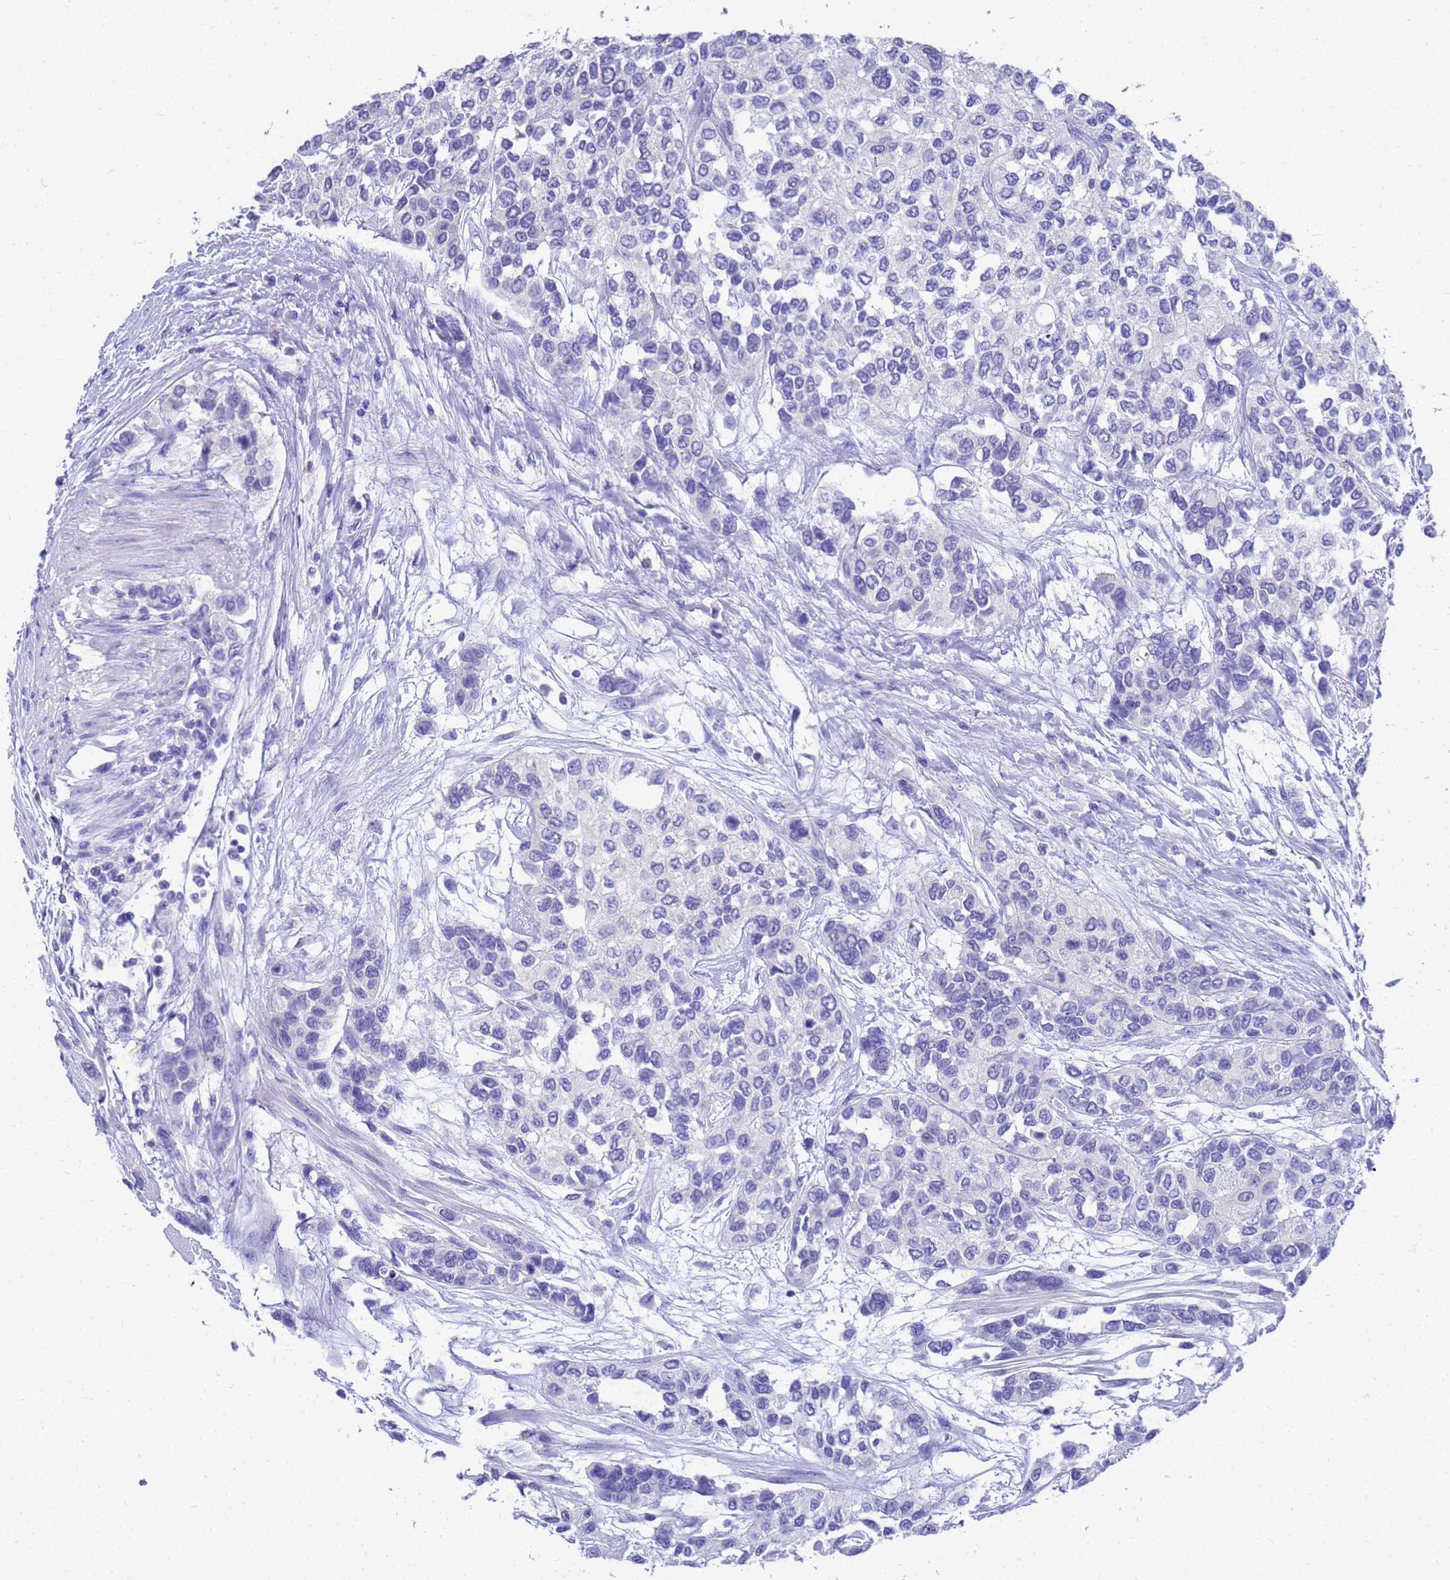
{"staining": {"intensity": "negative", "quantity": "none", "location": "none"}, "tissue": "urothelial cancer", "cell_type": "Tumor cells", "image_type": "cancer", "snomed": [{"axis": "morphology", "description": "Normal tissue, NOS"}, {"axis": "morphology", "description": "Urothelial carcinoma, High grade"}, {"axis": "topography", "description": "Vascular tissue"}, {"axis": "topography", "description": "Urinary bladder"}], "caption": "There is no significant staining in tumor cells of high-grade urothelial carcinoma.", "gene": "MS4A13", "patient": {"sex": "female", "age": 56}}